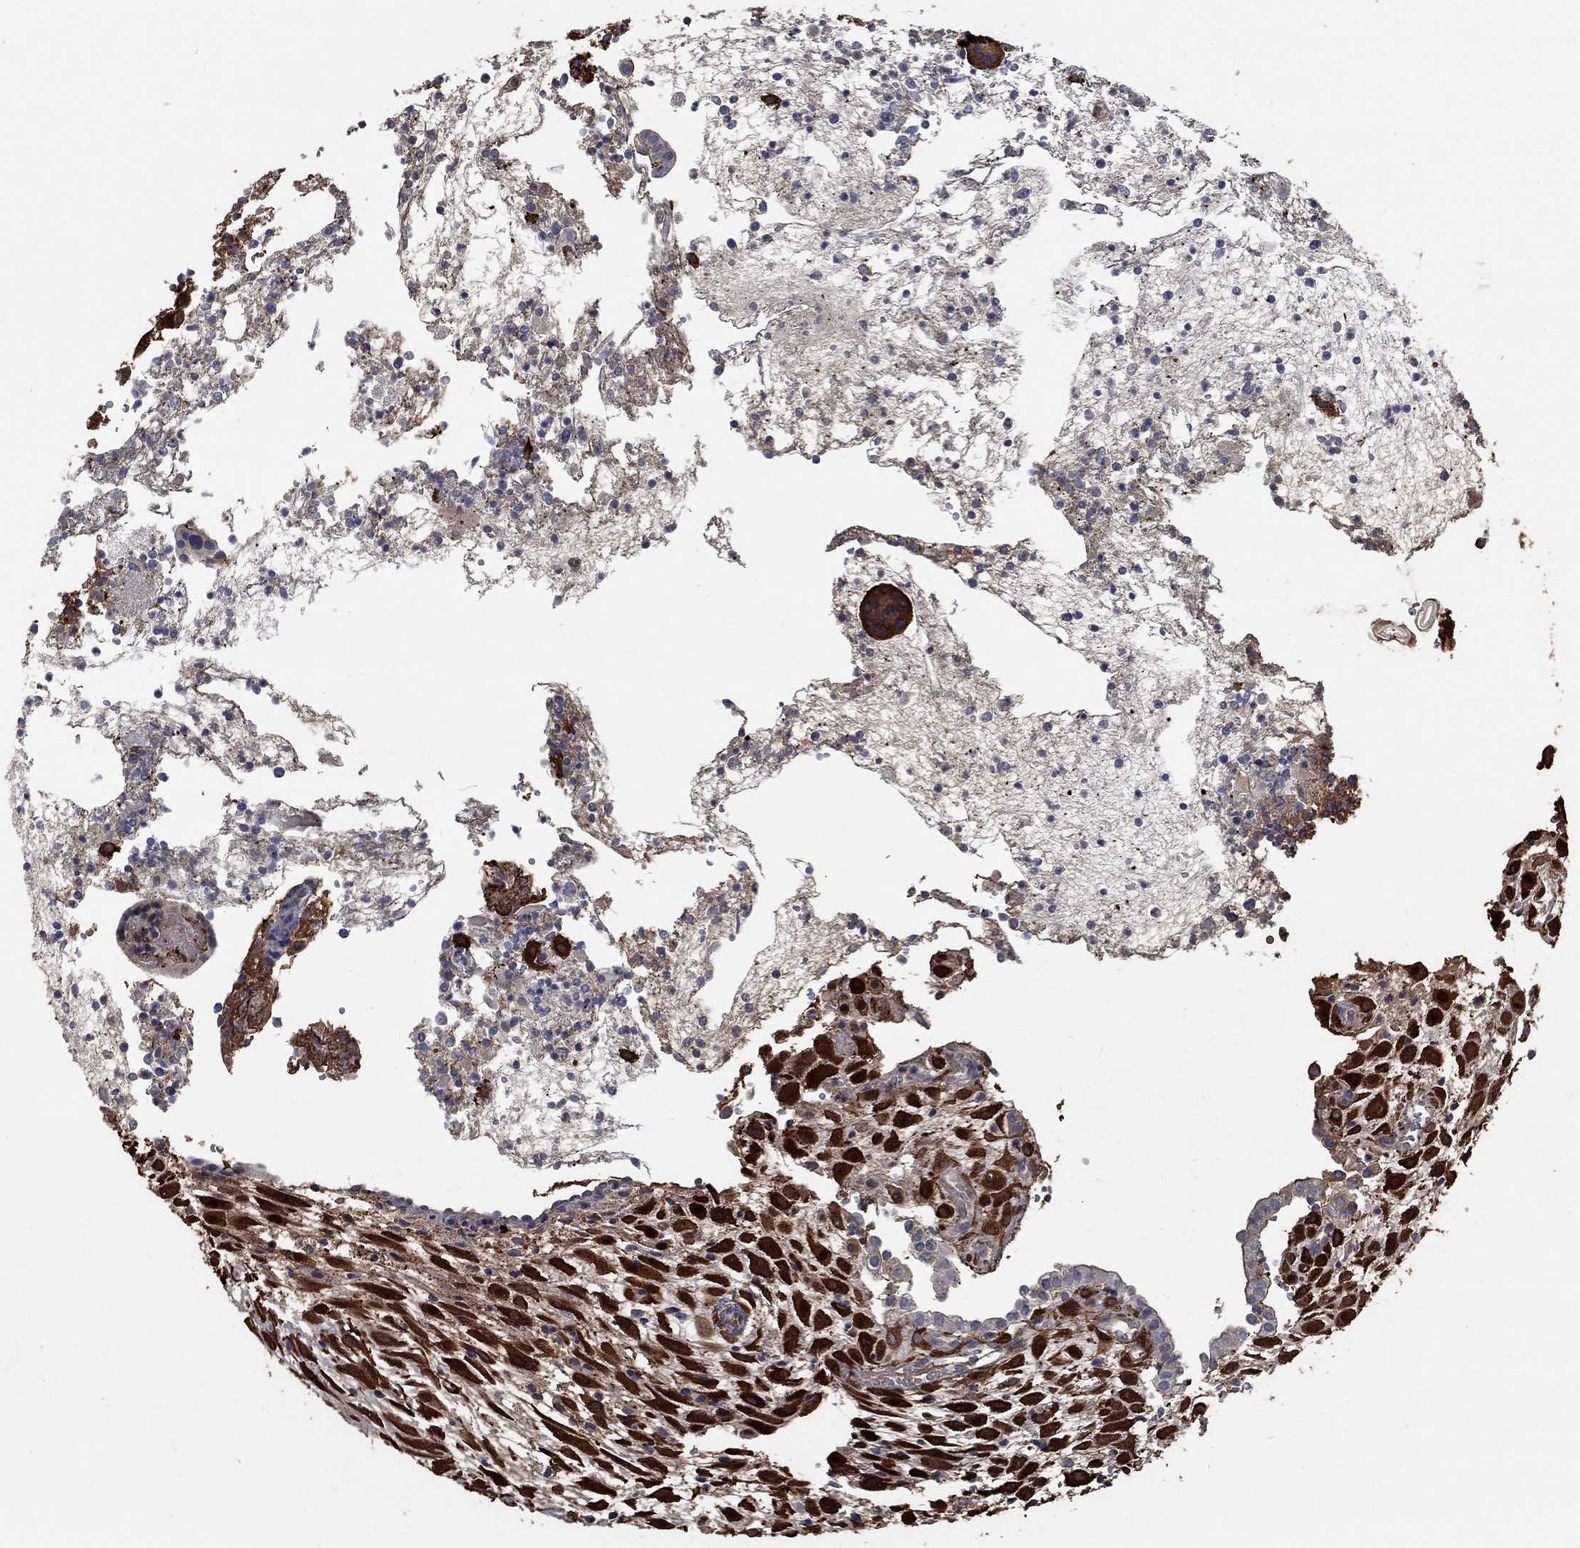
{"staining": {"intensity": "strong", "quantity": ">75%", "location": "cytoplasmic/membranous"}, "tissue": "placenta", "cell_type": "Decidual cells", "image_type": "normal", "snomed": [{"axis": "morphology", "description": "Normal tissue, NOS"}, {"axis": "topography", "description": "Placenta"}], "caption": "Brown immunohistochemical staining in unremarkable placenta displays strong cytoplasmic/membranous expression in about >75% of decidual cells. The protein is stained brown, and the nuclei are stained in blue (DAB (3,3'-diaminobenzidine) IHC with brightfield microscopy, high magnification).", "gene": "TGM2", "patient": {"sex": "female", "age": 24}}